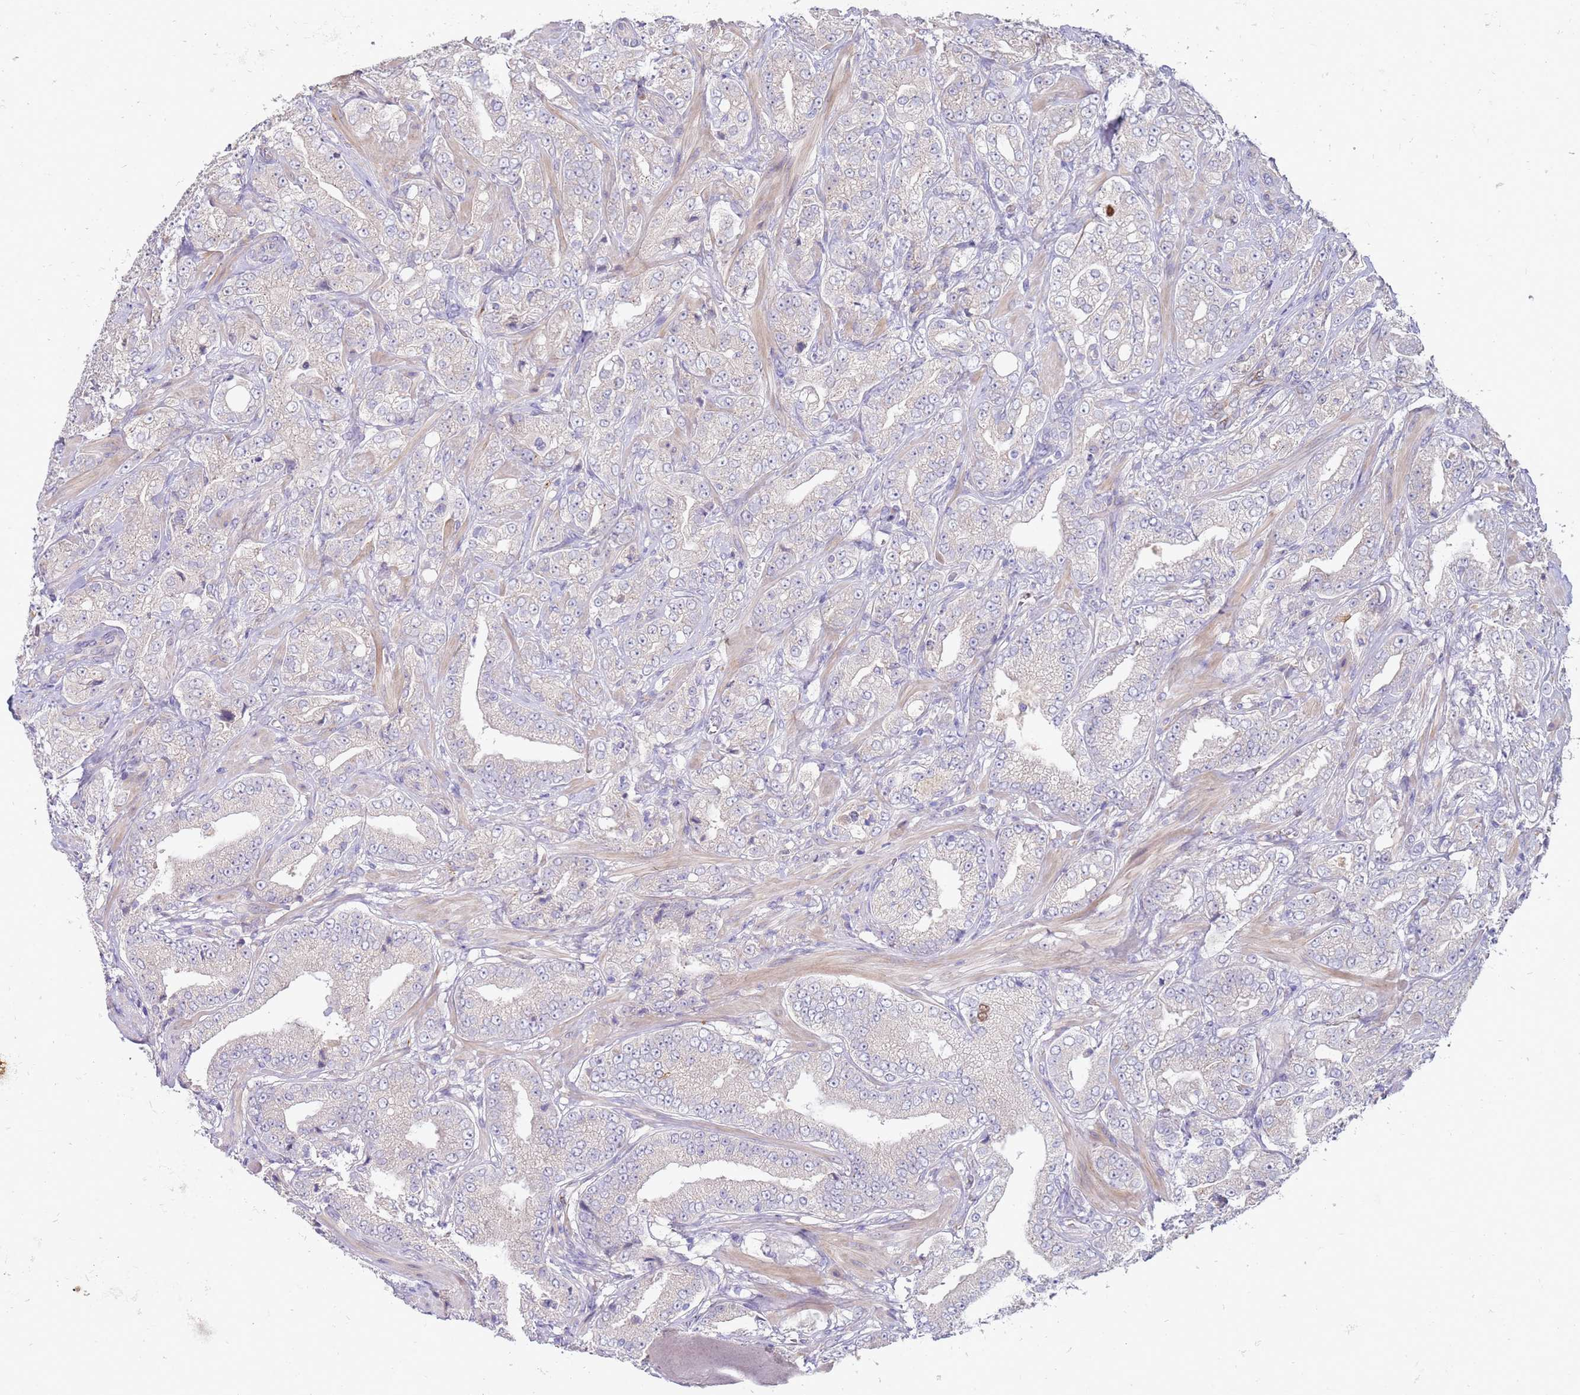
{"staining": {"intensity": "negative", "quantity": "none", "location": "none"}, "tissue": "prostate cancer", "cell_type": "Tumor cells", "image_type": "cancer", "snomed": [{"axis": "morphology", "description": "Adenocarcinoma, Low grade"}, {"axis": "topography", "description": "Prostate"}], "caption": "Tumor cells are negative for protein expression in human prostate low-grade adenocarcinoma.", "gene": "NMUR2", "patient": {"sex": "male", "age": 67}}